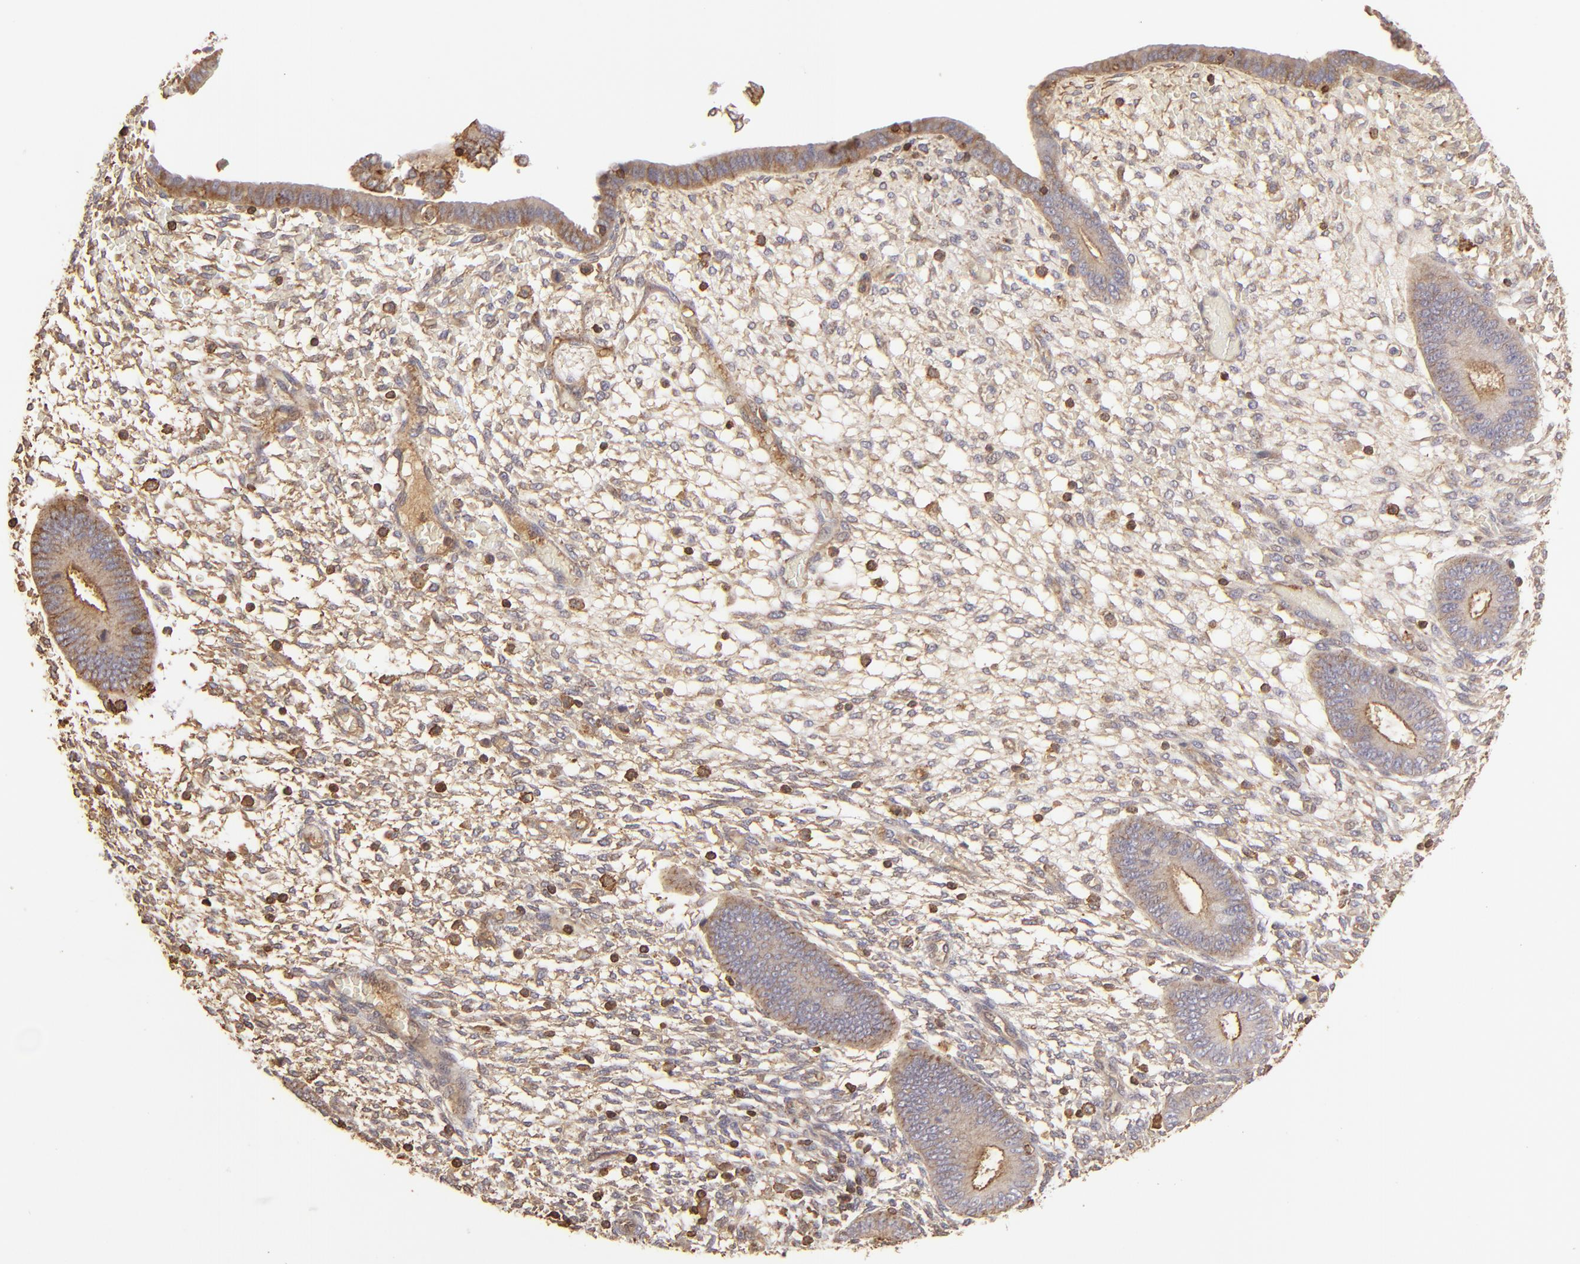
{"staining": {"intensity": "weak", "quantity": "<25%", "location": "cytoplasmic/membranous"}, "tissue": "endometrium", "cell_type": "Cells in endometrial stroma", "image_type": "normal", "snomed": [{"axis": "morphology", "description": "Normal tissue, NOS"}, {"axis": "topography", "description": "Endometrium"}], "caption": "Cells in endometrial stroma are negative for brown protein staining in benign endometrium. Brightfield microscopy of immunohistochemistry (IHC) stained with DAB (3,3'-diaminobenzidine) (brown) and hematoxylin (blue), captured at high magnification.", "gene": "ACTB", "patient": {"sex": "female", "age": 42}}